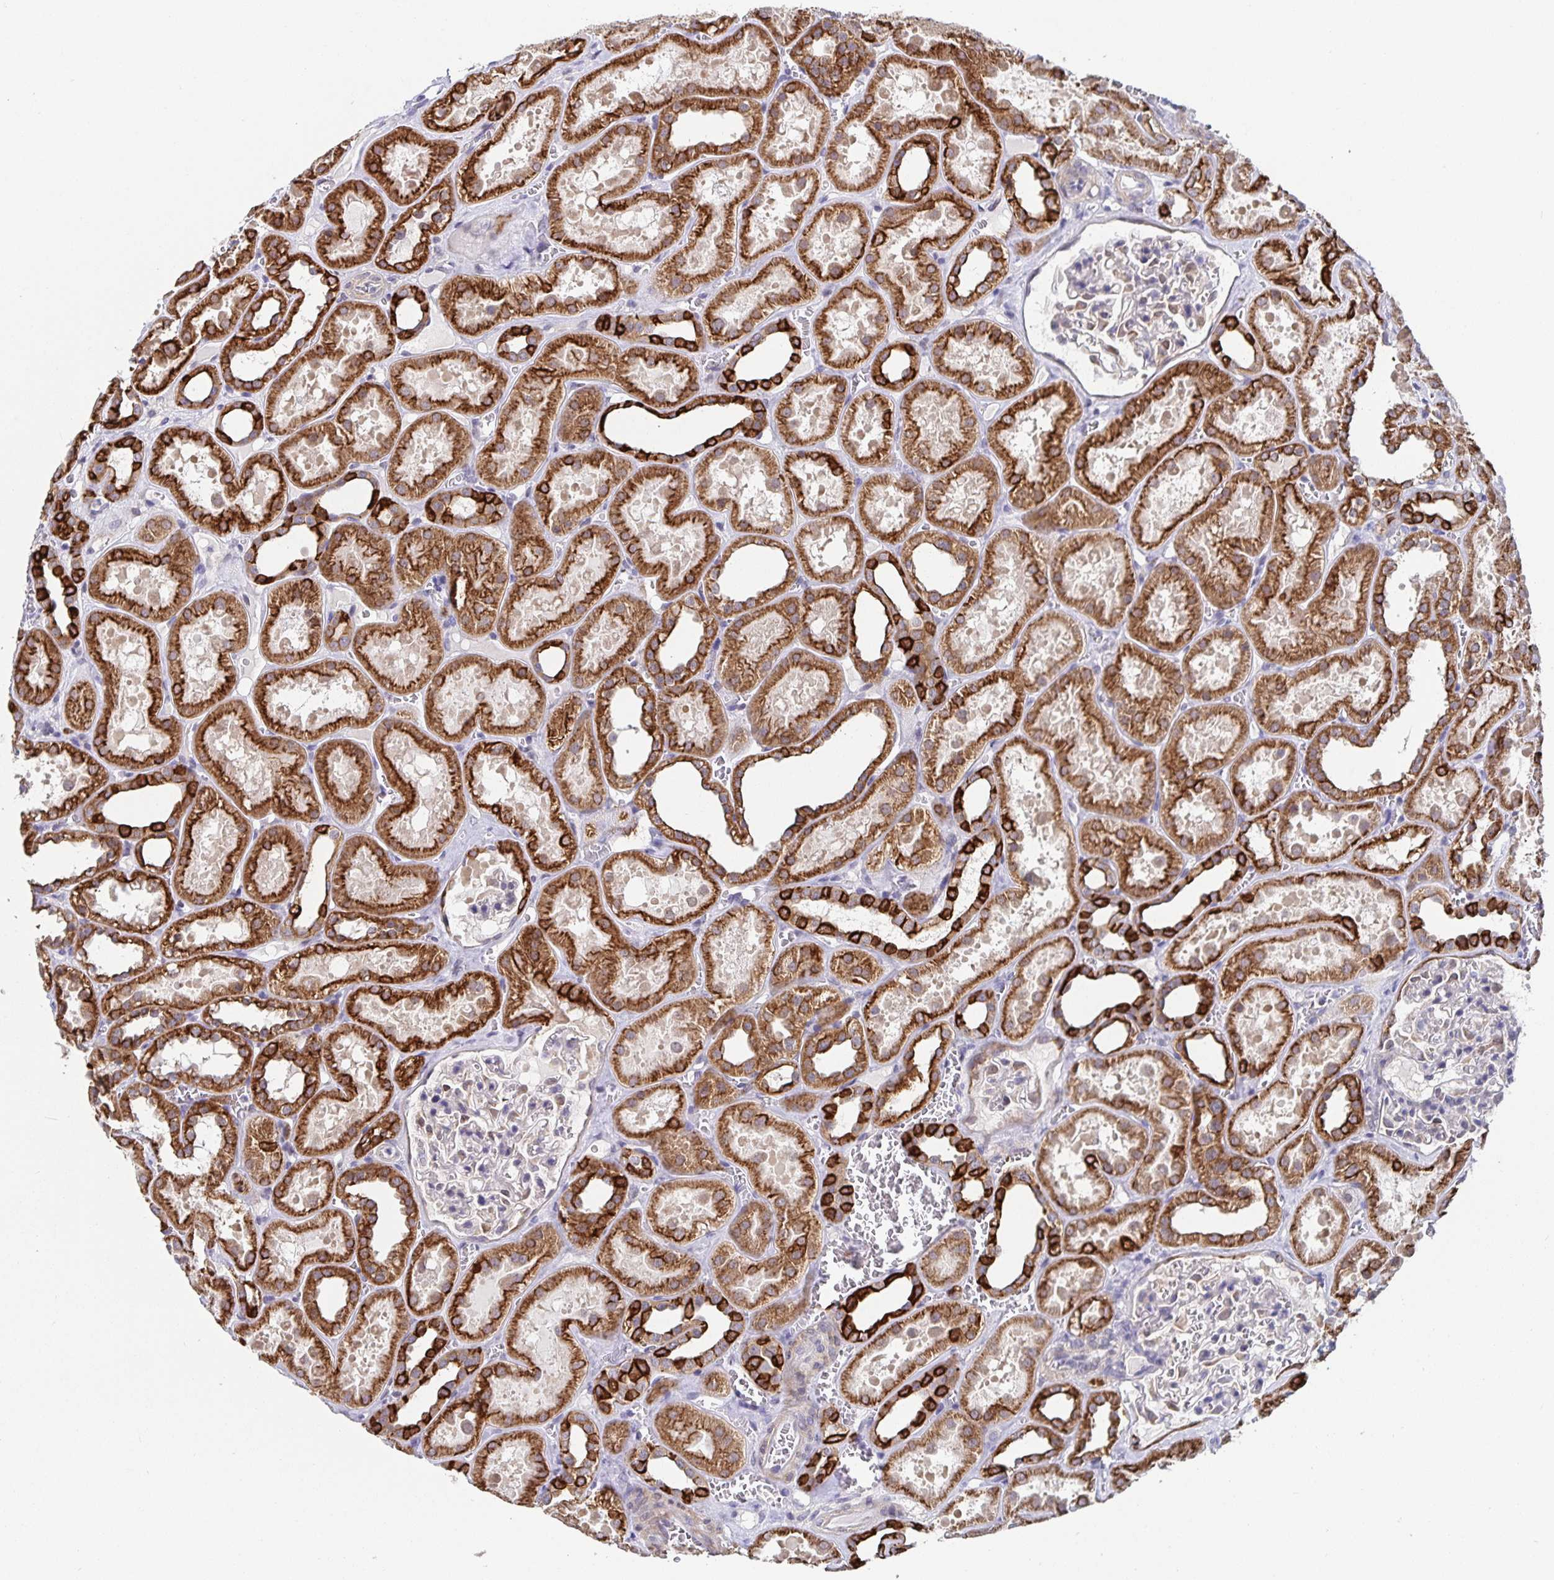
{"staining": {"intensity": "weak", "quantity": "<25%", "location": "cytoplasmic/membranous"}, "tissue": "kidney", "cell_type": "Cells in glomeruli", "image_type": "normal", "snomed": [{"axis": "morphology", "description": "Normal tissue, NOS"}, {"axis": "topography", "description": "Kidney"}], "caption": "Micrograph shows no protein positivity in cells in glomeruli of unremarkable kidney.", "gene": "ZIK1", "patient": {"sex": "female", "age": 41}}